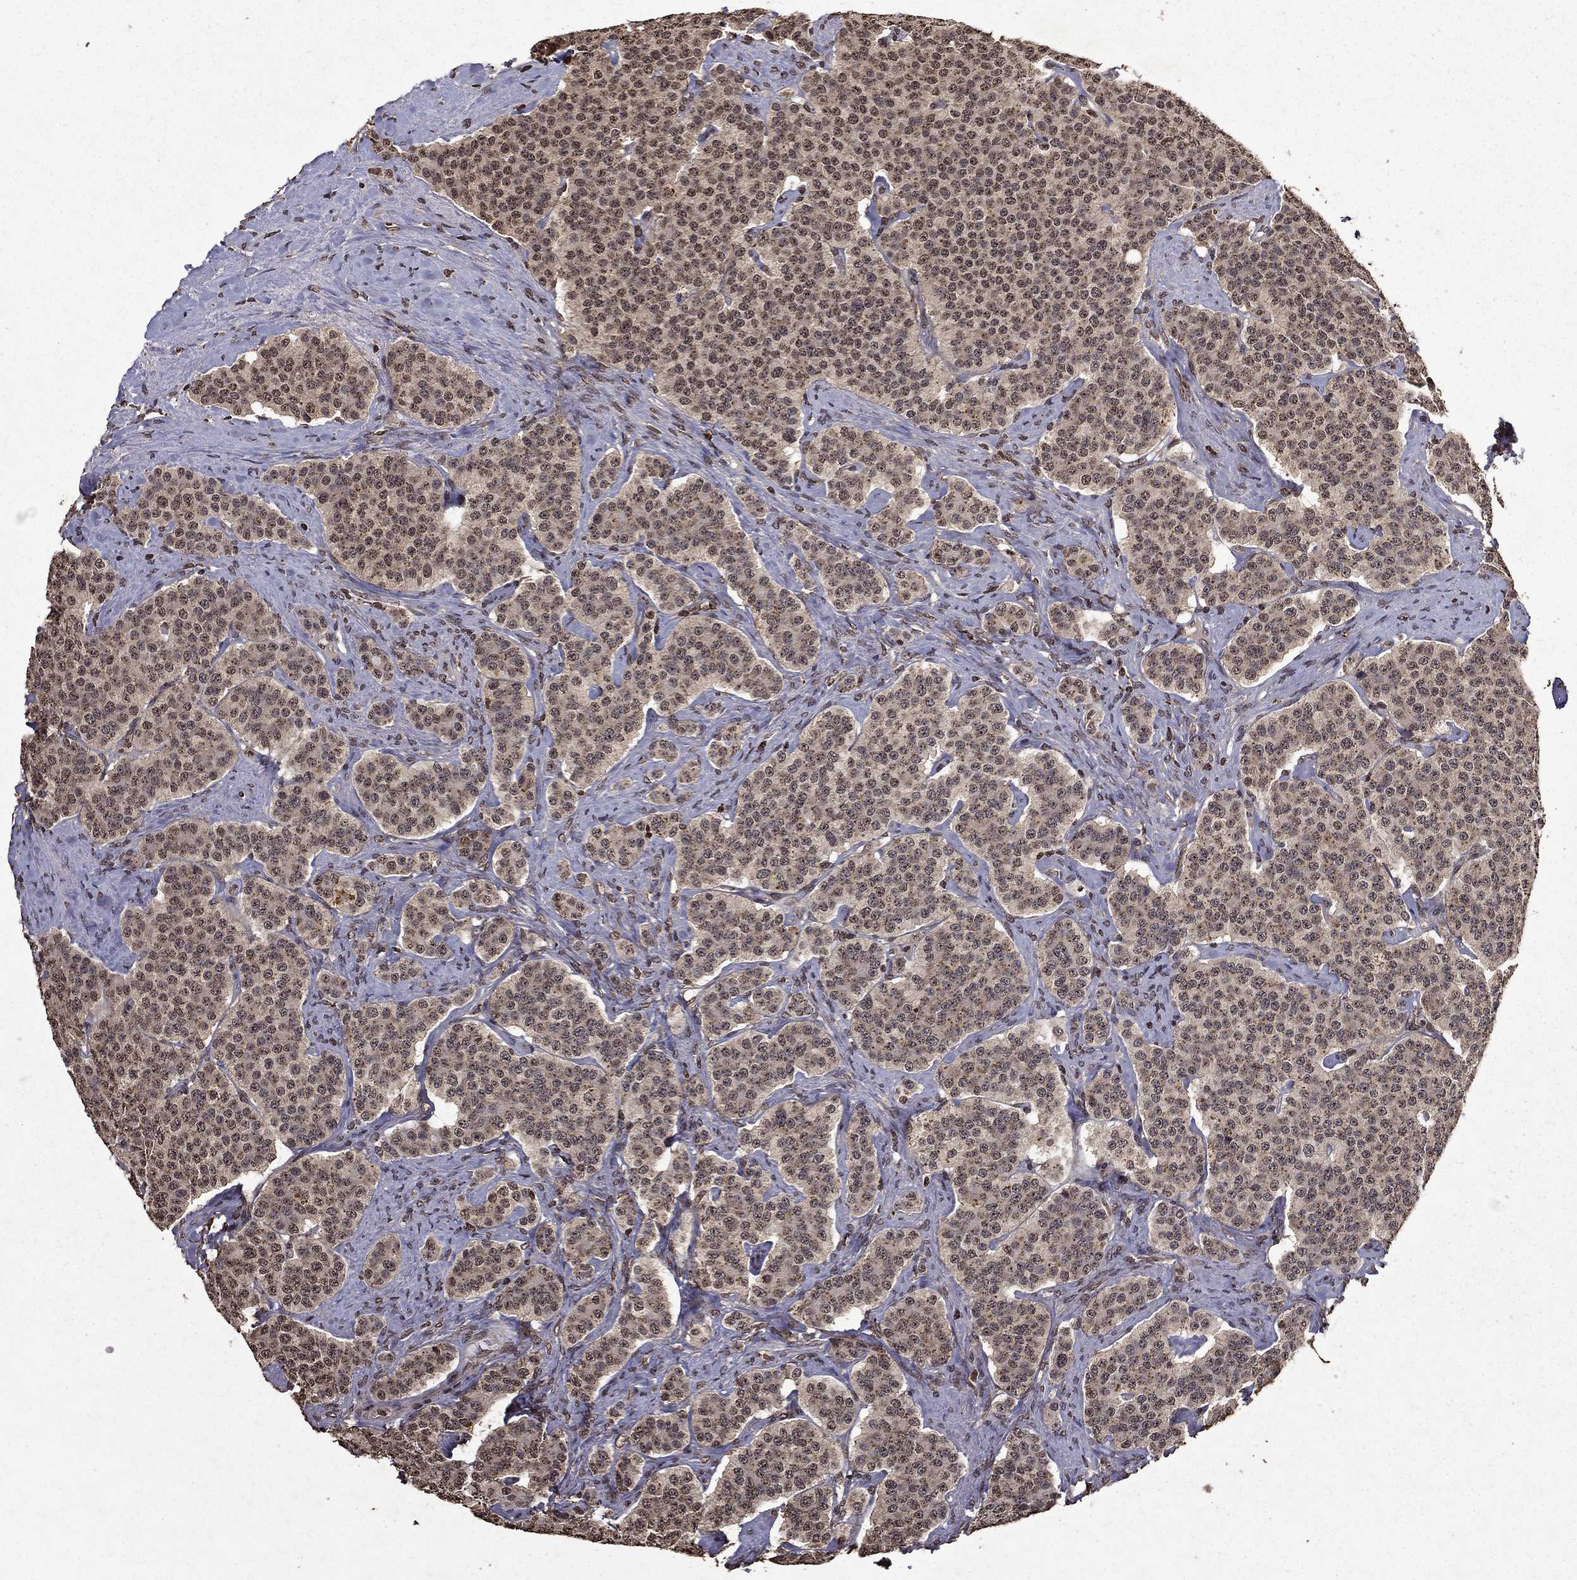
{"staining": {"intensity": "negative", "quantity": "none", "location": "none"}, "tissue": "carcinoid", "cell_type": "Tumor cells", "image_type": "cancer", "snomed": [{"axis": "morphology", "description": "Carcinoid, malignant, NOS"}, {"axis": "topography", "description": "Small intestine"}], "caption": "Immunohistochemistry image of neoplastic tissue: carcinoid (malignant) stained with DAB (3,3'-diaminobenzidine) demonstrates no significant protein positivity in tumor cells.", "gene": "PIN4", "patient": {"sex": "female", "age": 58}}